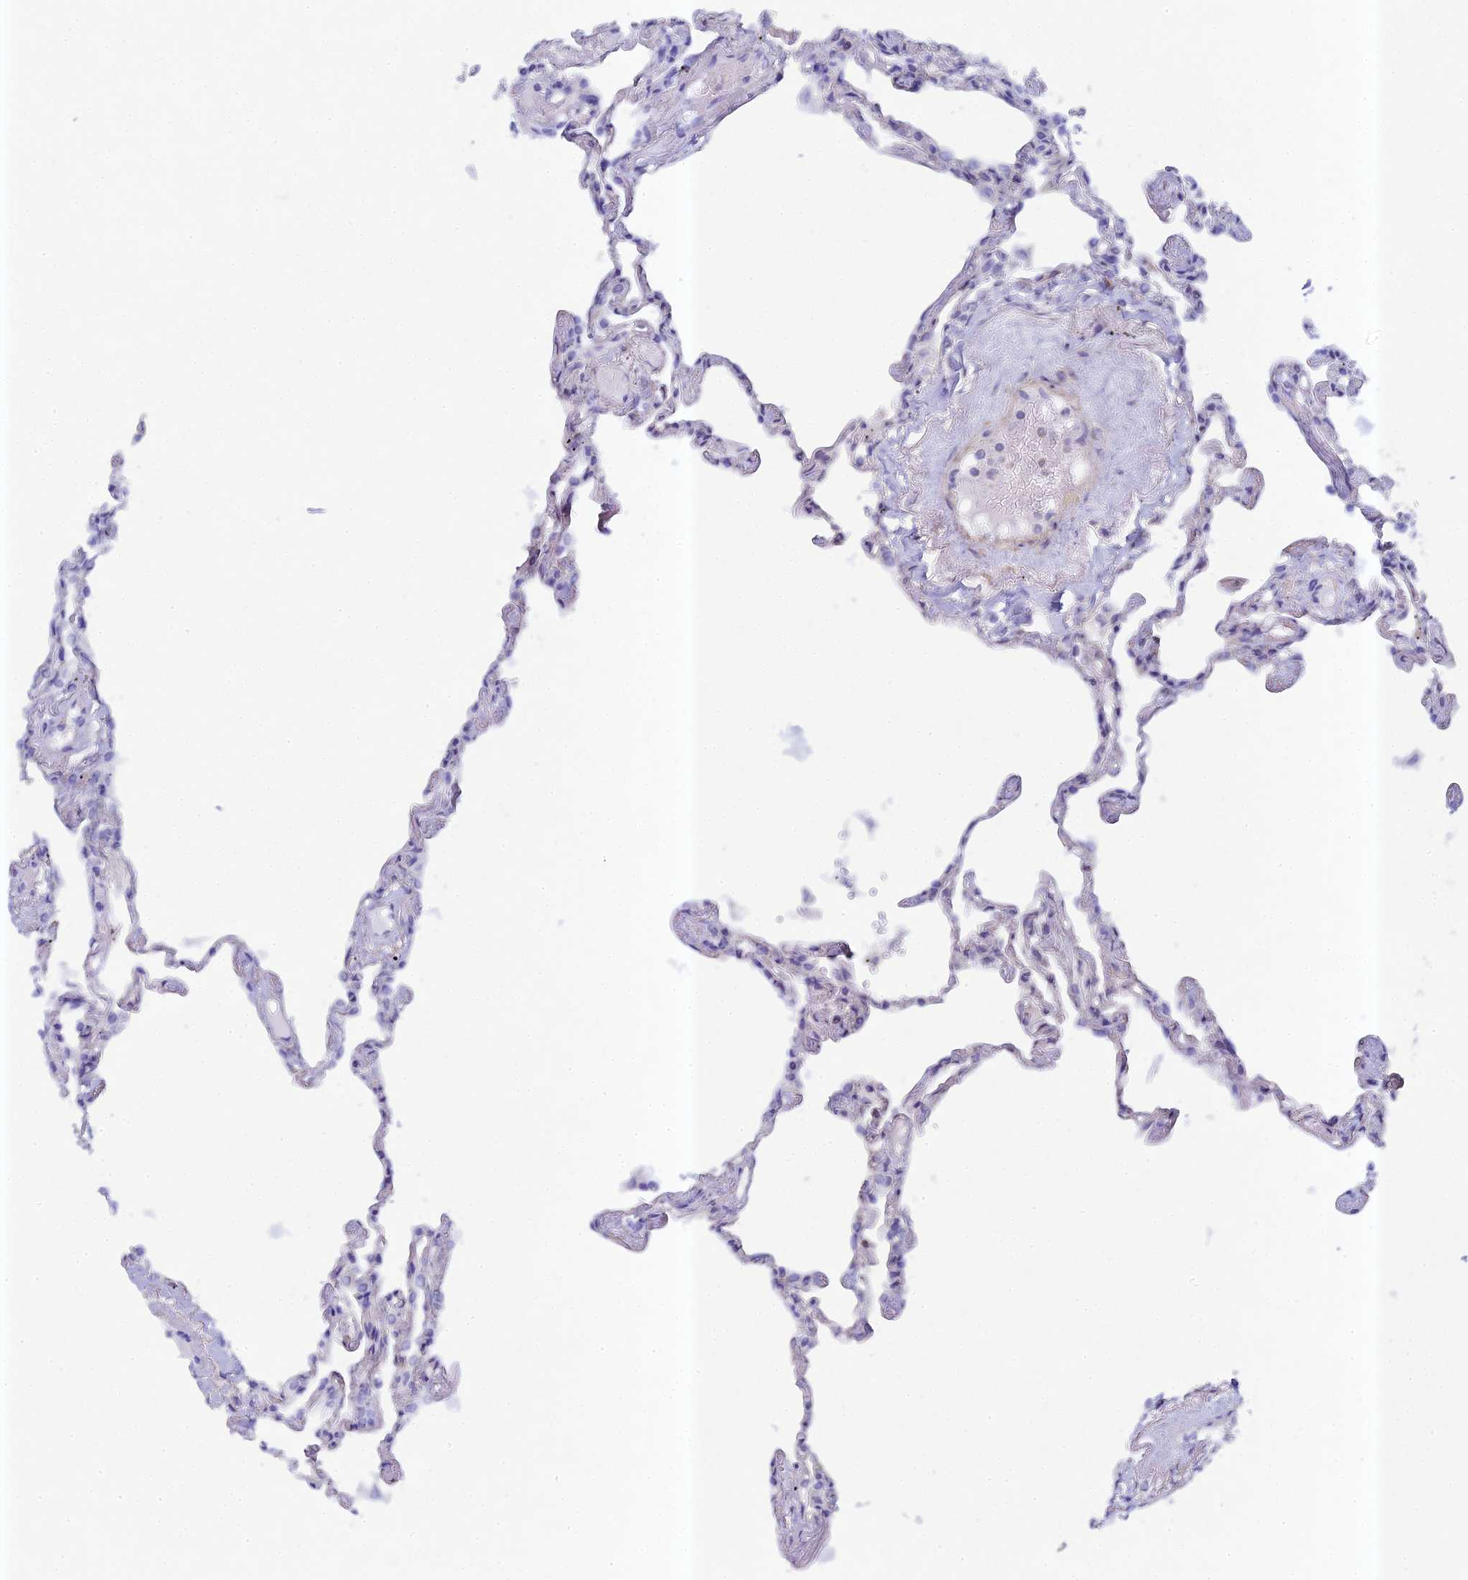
{"staining": {"intensity": "negative", "quantity": "none", "location": "none"}, "tissue": "lung", "cell_type": "Alveolar cells", "image_type": "normal", "snomed": [{"axis": "morphology", "description": "Normal tissue, NOS"}, {"axis": "topography", "description": "Lung"}], "caption": "This is a histopathology image of immunohistochemistry staining of unremarkable lung, which shows no staining in alveolar cells. (DAB immunohistochemistry (IHC), high magnification).", "gene": "DIXDC1", "patient": {"sex": "female", "age": 67}}